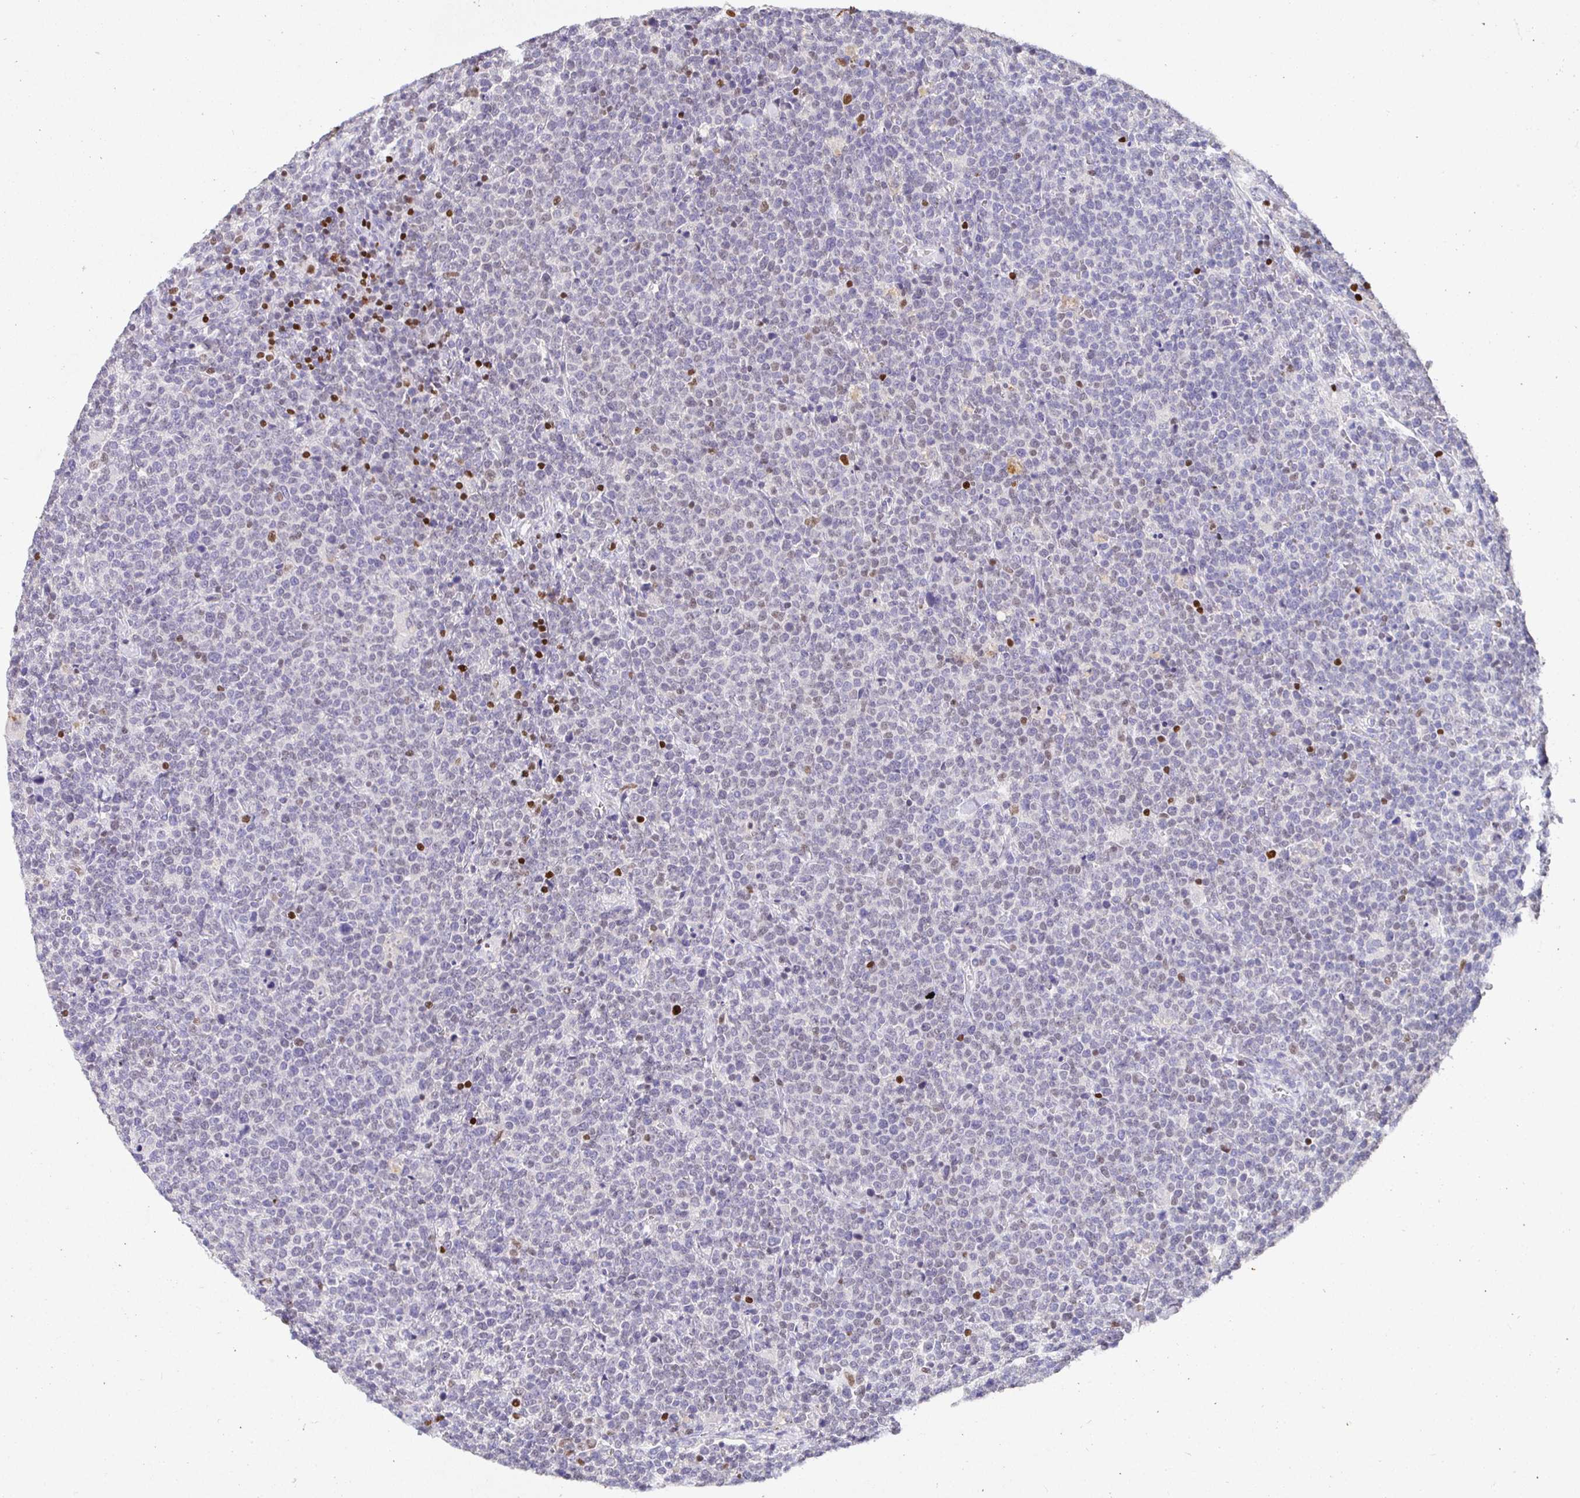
{"staining": {"intensity": "negative", "quantity": "none", "location": "none"}, "tissue": "lymphoma", "cell_type": "Tumor cells", "image_type": "cancer", "snomed": [{"axis": "morphology", "description": "Malignant lymphoma, non-Hodgkin's type, High grade"}, {"axis": "topography", "description": "Lymph node"}], "caption": "An image of human lymphoma is negative for staining in tumor cells. (DAB IHC with hematoxylin counter stain).", "gene": "SATB1", "patient": {"sex": "male", "age": 61}}